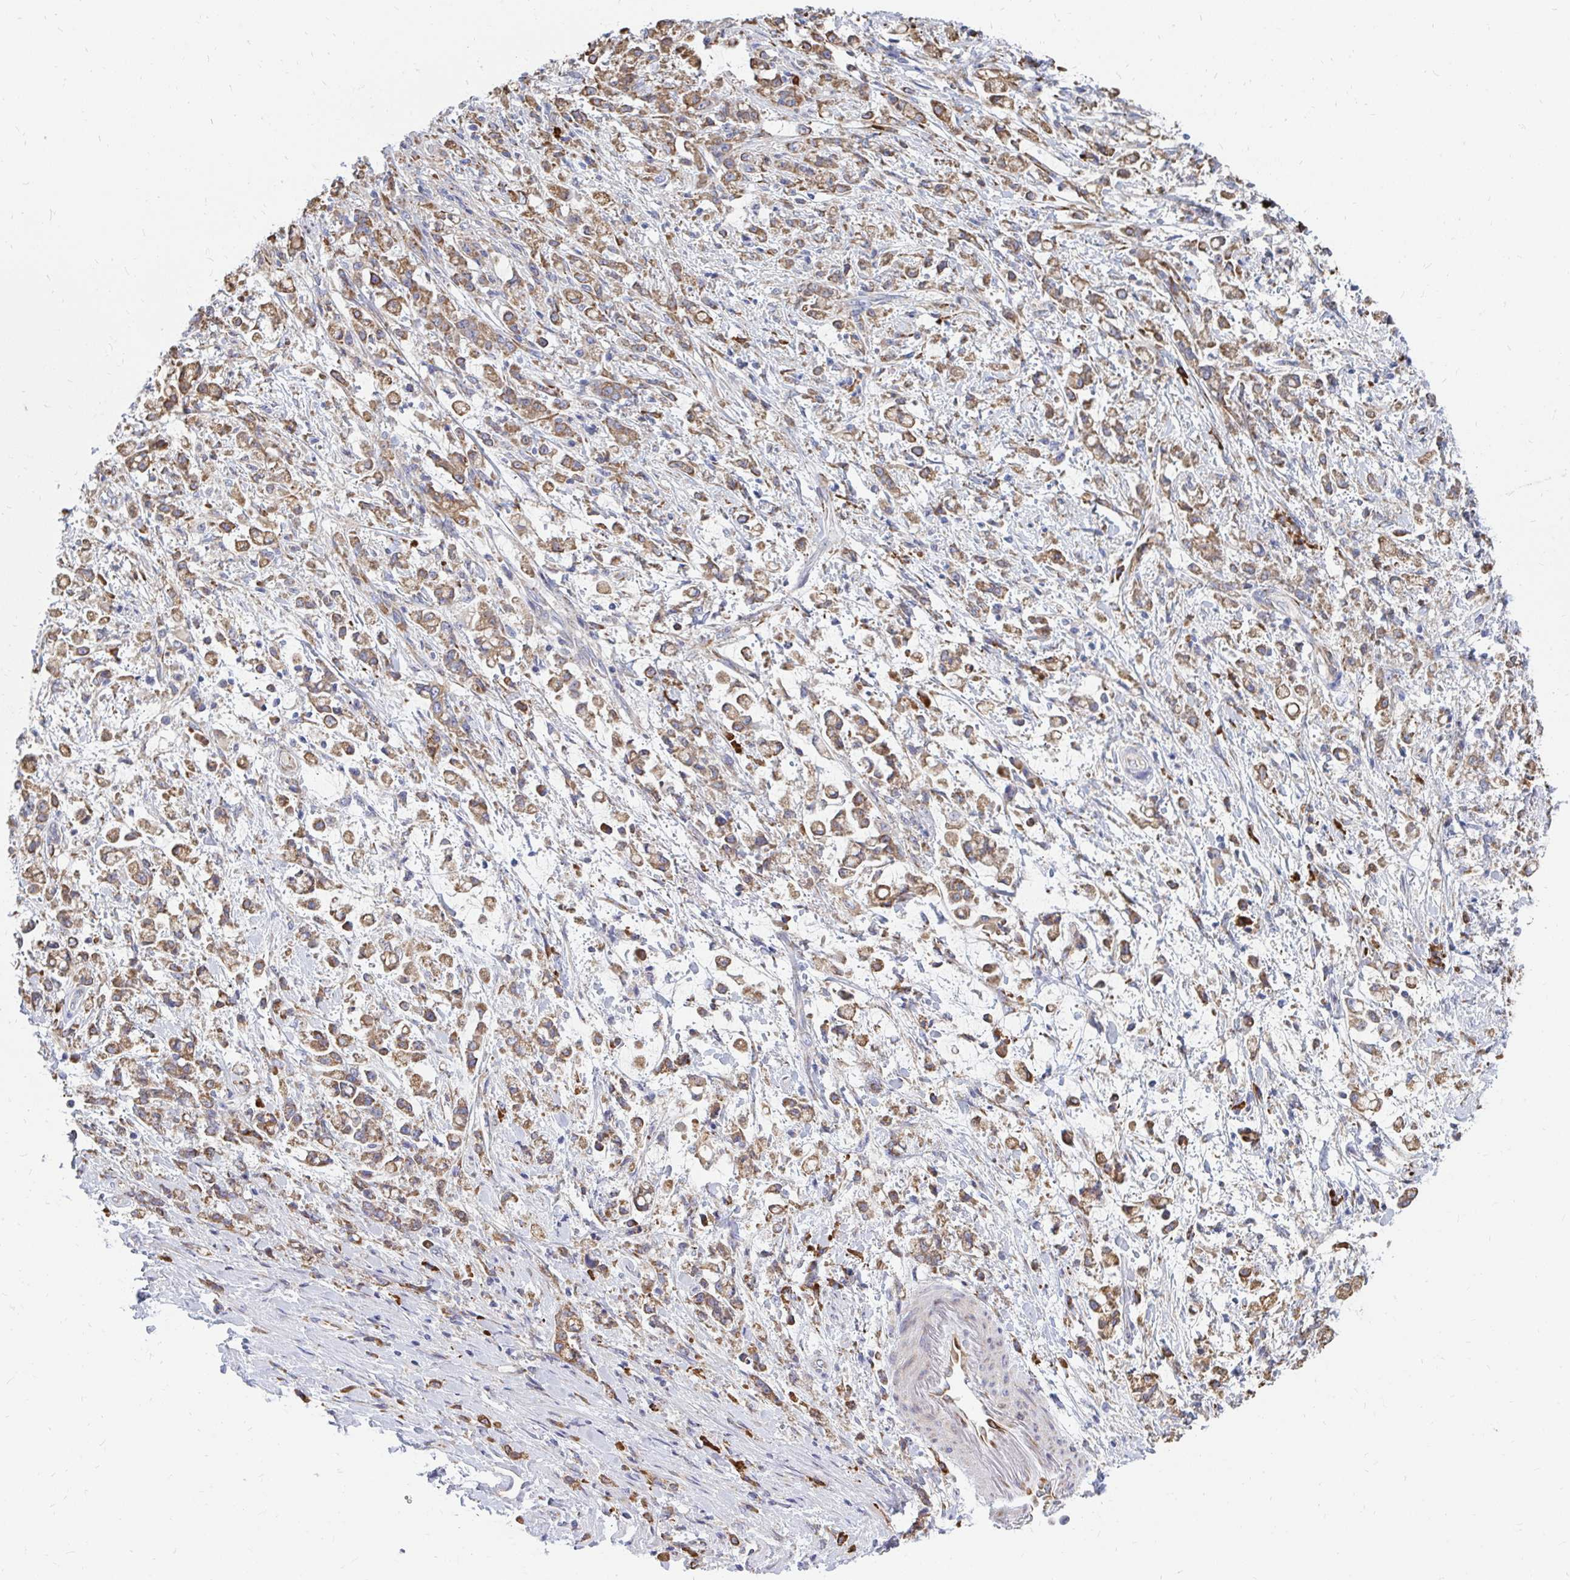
{"staining": {"intensity": "moderate", "quantity": ">75%", "location": "cytoplasmic/membranous"}, "tissue": "stomach cancer", "cell_type": "Tumor cells", "image_type": "cancer", "snomed": [{"axis": "morphology", "description": "Adenocarcinoma, NOS"}, {"axis": "topography", "description": "Stomach"}], "caption": "This micrograph shows immunohistochemistry (IHC) staining of stomach cancer, with medium moderate cytoplasmic/membranous positivity in about >75% of tumor cells.", "gene": "PPP1R13L", "patient": {"sex": "female", "age": 60}}